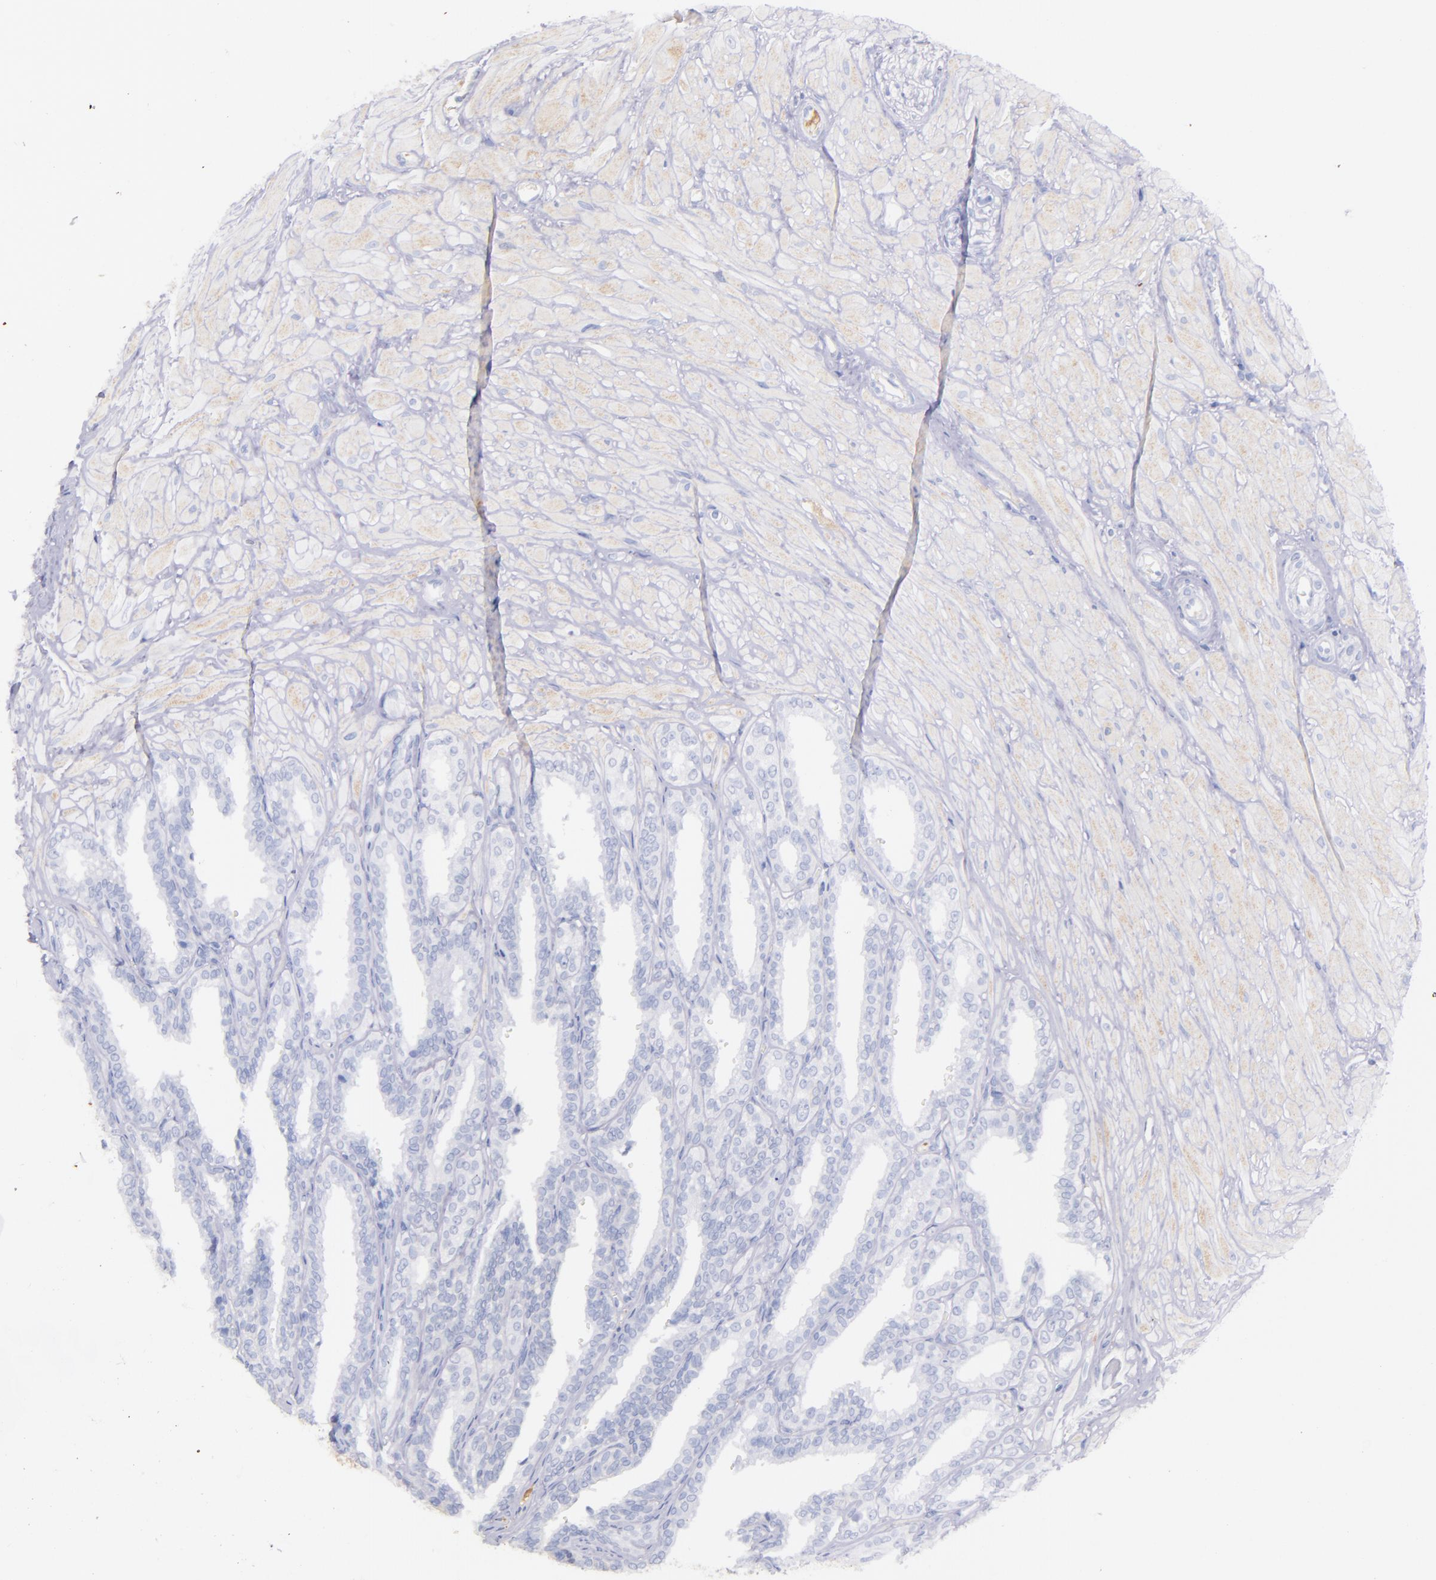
{"staining": {"intensity": "negative", "quantity": "none", "location": "none"}, "tissue": "seminal vesicle", "cell_type": "Glandular cells", "image_type": "normal", "snomed": [{"axis": "morphology", "description": "Normal tissue, NOS"}, {"axis": "topography", "description": "Seminal veicle"}], "caption": "Immunohistochemistry image of benign seminal vesicle: human seminal vesicle stained with DAB (3,3'-diaminobenzidine) reveals no significant protein positivity in glandular cells.", "gene": "KNG1", "patient": {"sex": "male", "age": 26}}